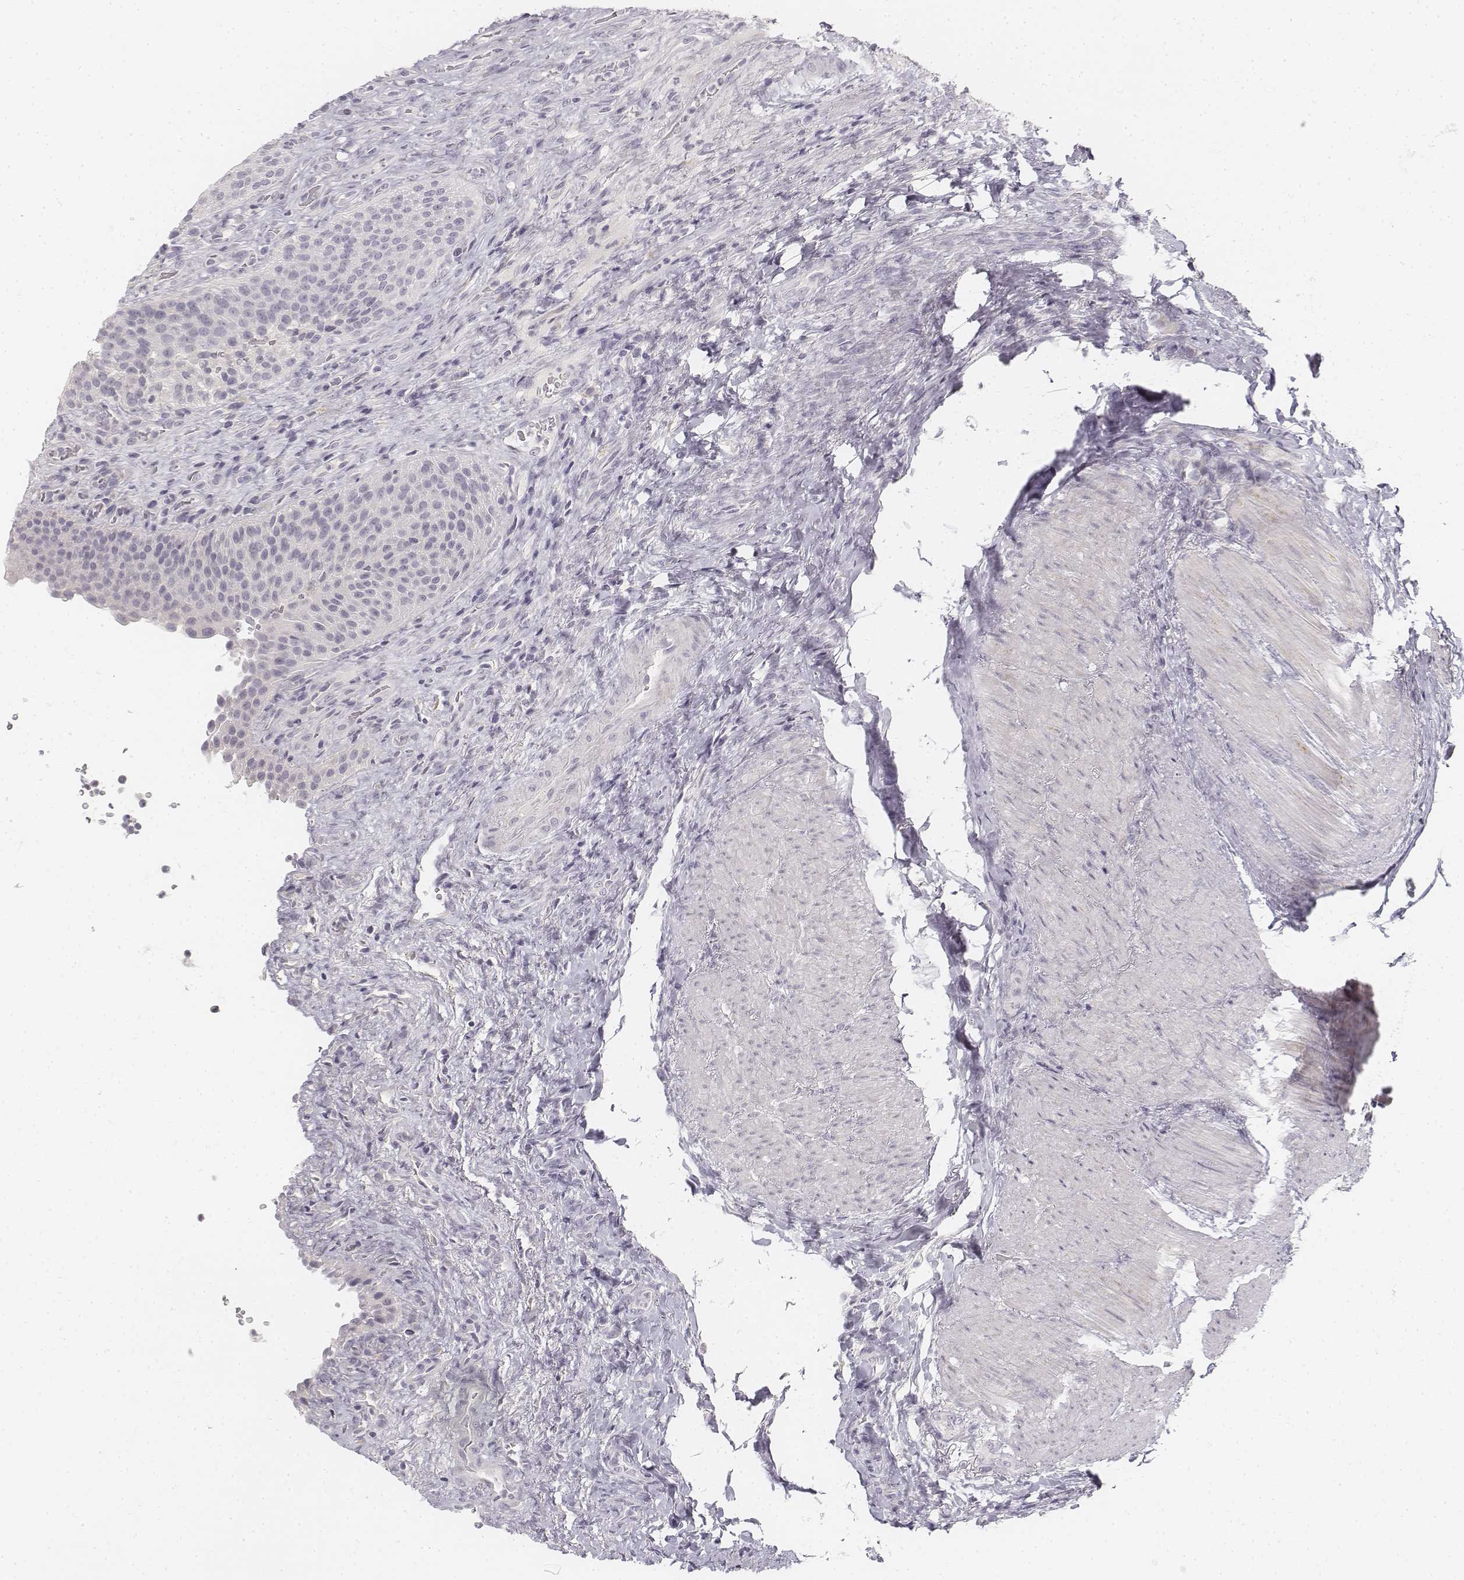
{"staining": {"intensity": "negative", "quantity": "none", "location": "none"}, "tissue": "urinary bladder", "cell_type": "Urothelial cells", "image_type": "normal", "snomed": [{"axis": "morphology", "description": "Normal tissue, NOS"}, {"axis": "topography", "description": "Urinary bladder"}, {"axis": "topography", "description": "Peripheral nerve tissue"}], "caption": "There is no significant staining in urothelial cells of urinary bladder. (Brightfield microscopy of DAB (3,3'-diaminobenzidine) immunohistochemistry (IHC) at high magnification).", "gene": "DSG4", "patient": {"sex": "male", "age": 66}}